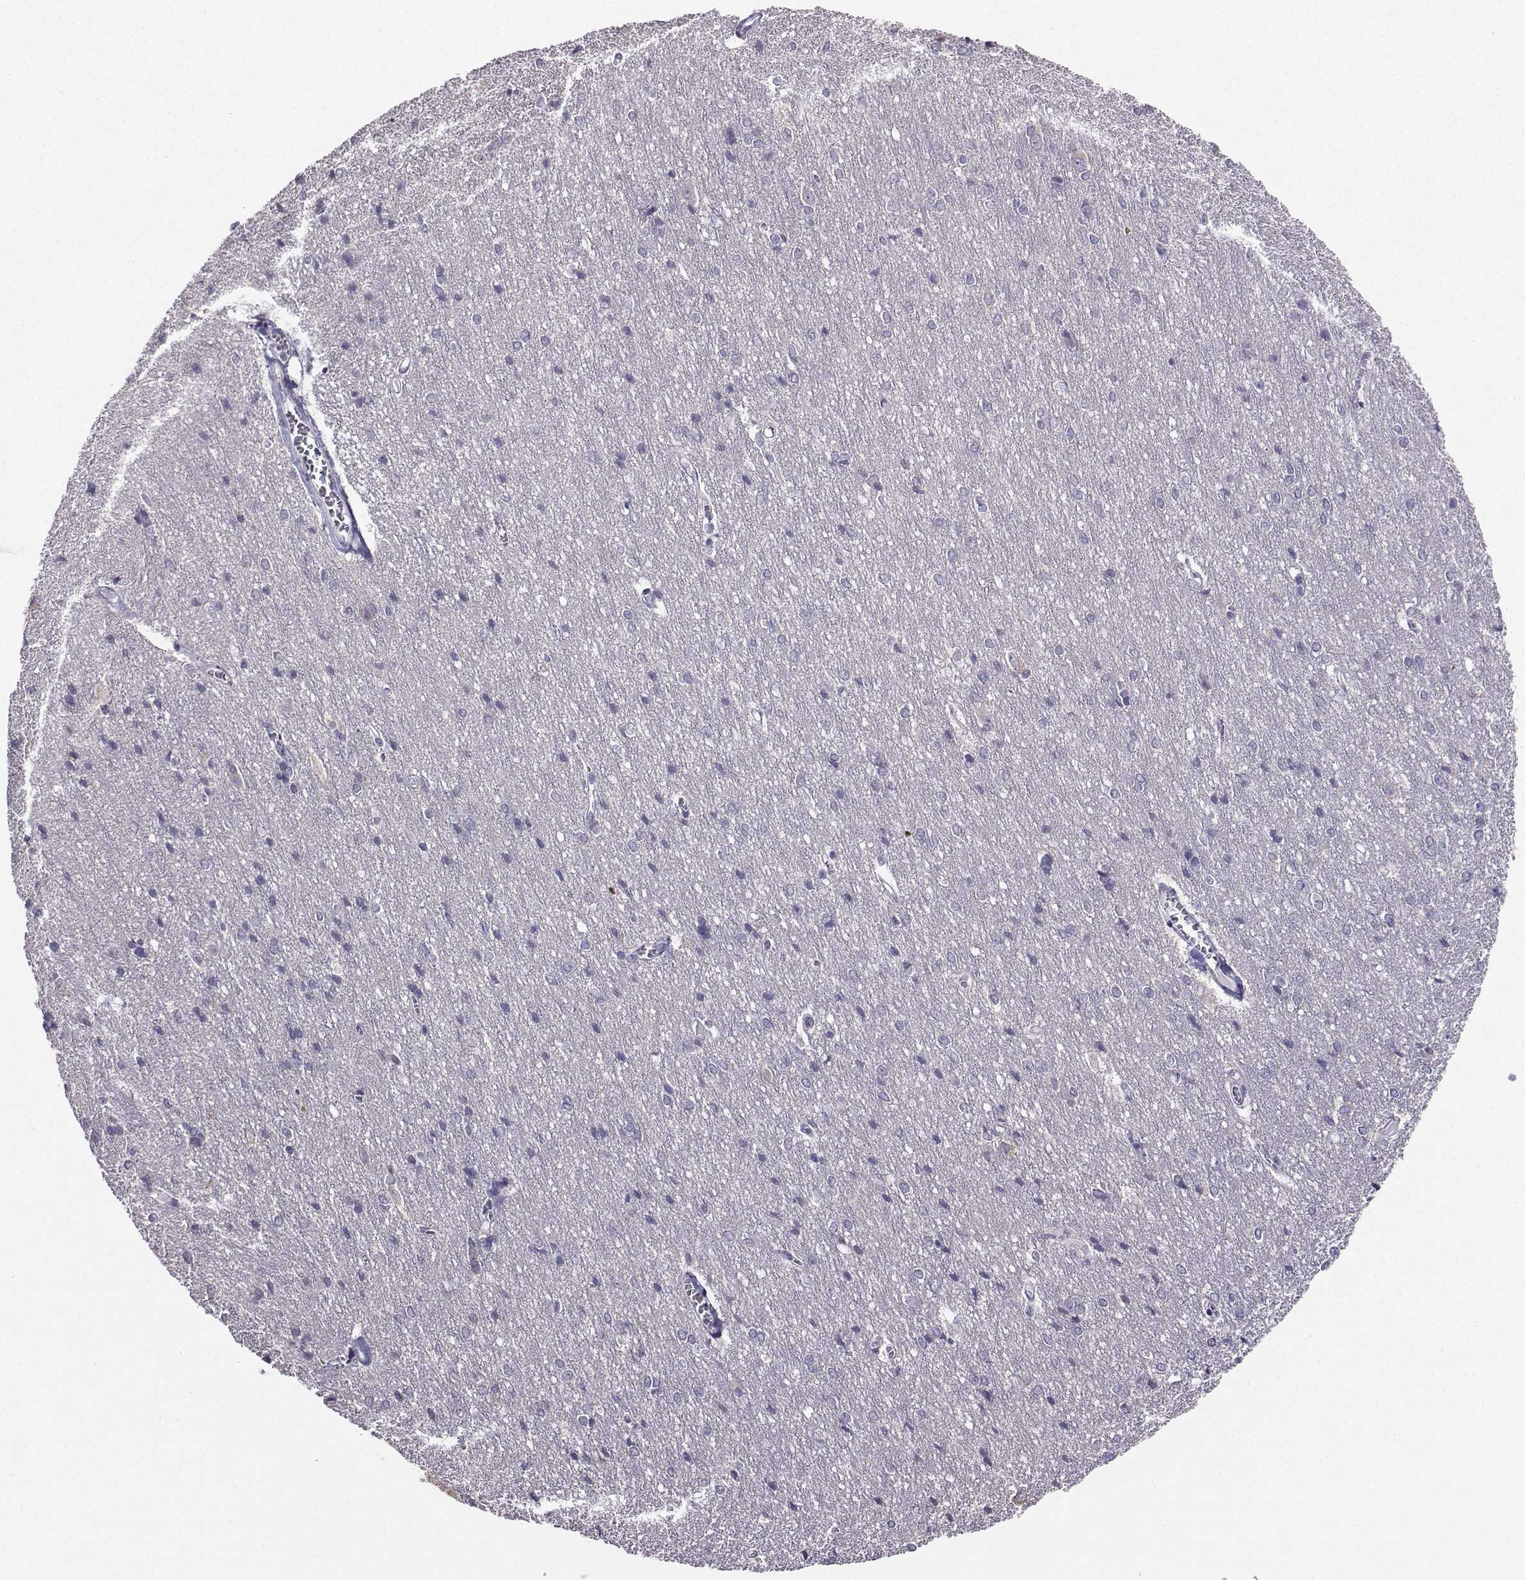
{"staining": {"intensity": "negative", "quantity": "none", "location": "none"}, "tissue": "cerebral cortex", "cell_type": "Endothelial cells", "image_type": "normal", "snomed": [{"axis": "morphology", "description": "Normal tissue, NOS"}, {"axis": "topography", "description": "Cerebral cortex"}], "caption": "Benign cerebral cortex was stained to show a protein in brown. There is no significant positivity in endothelial cells. (IHC, brightfield microscopy, high magnification).", "gene": "AVP", "patient": {"sex": "male", "age": 37}}